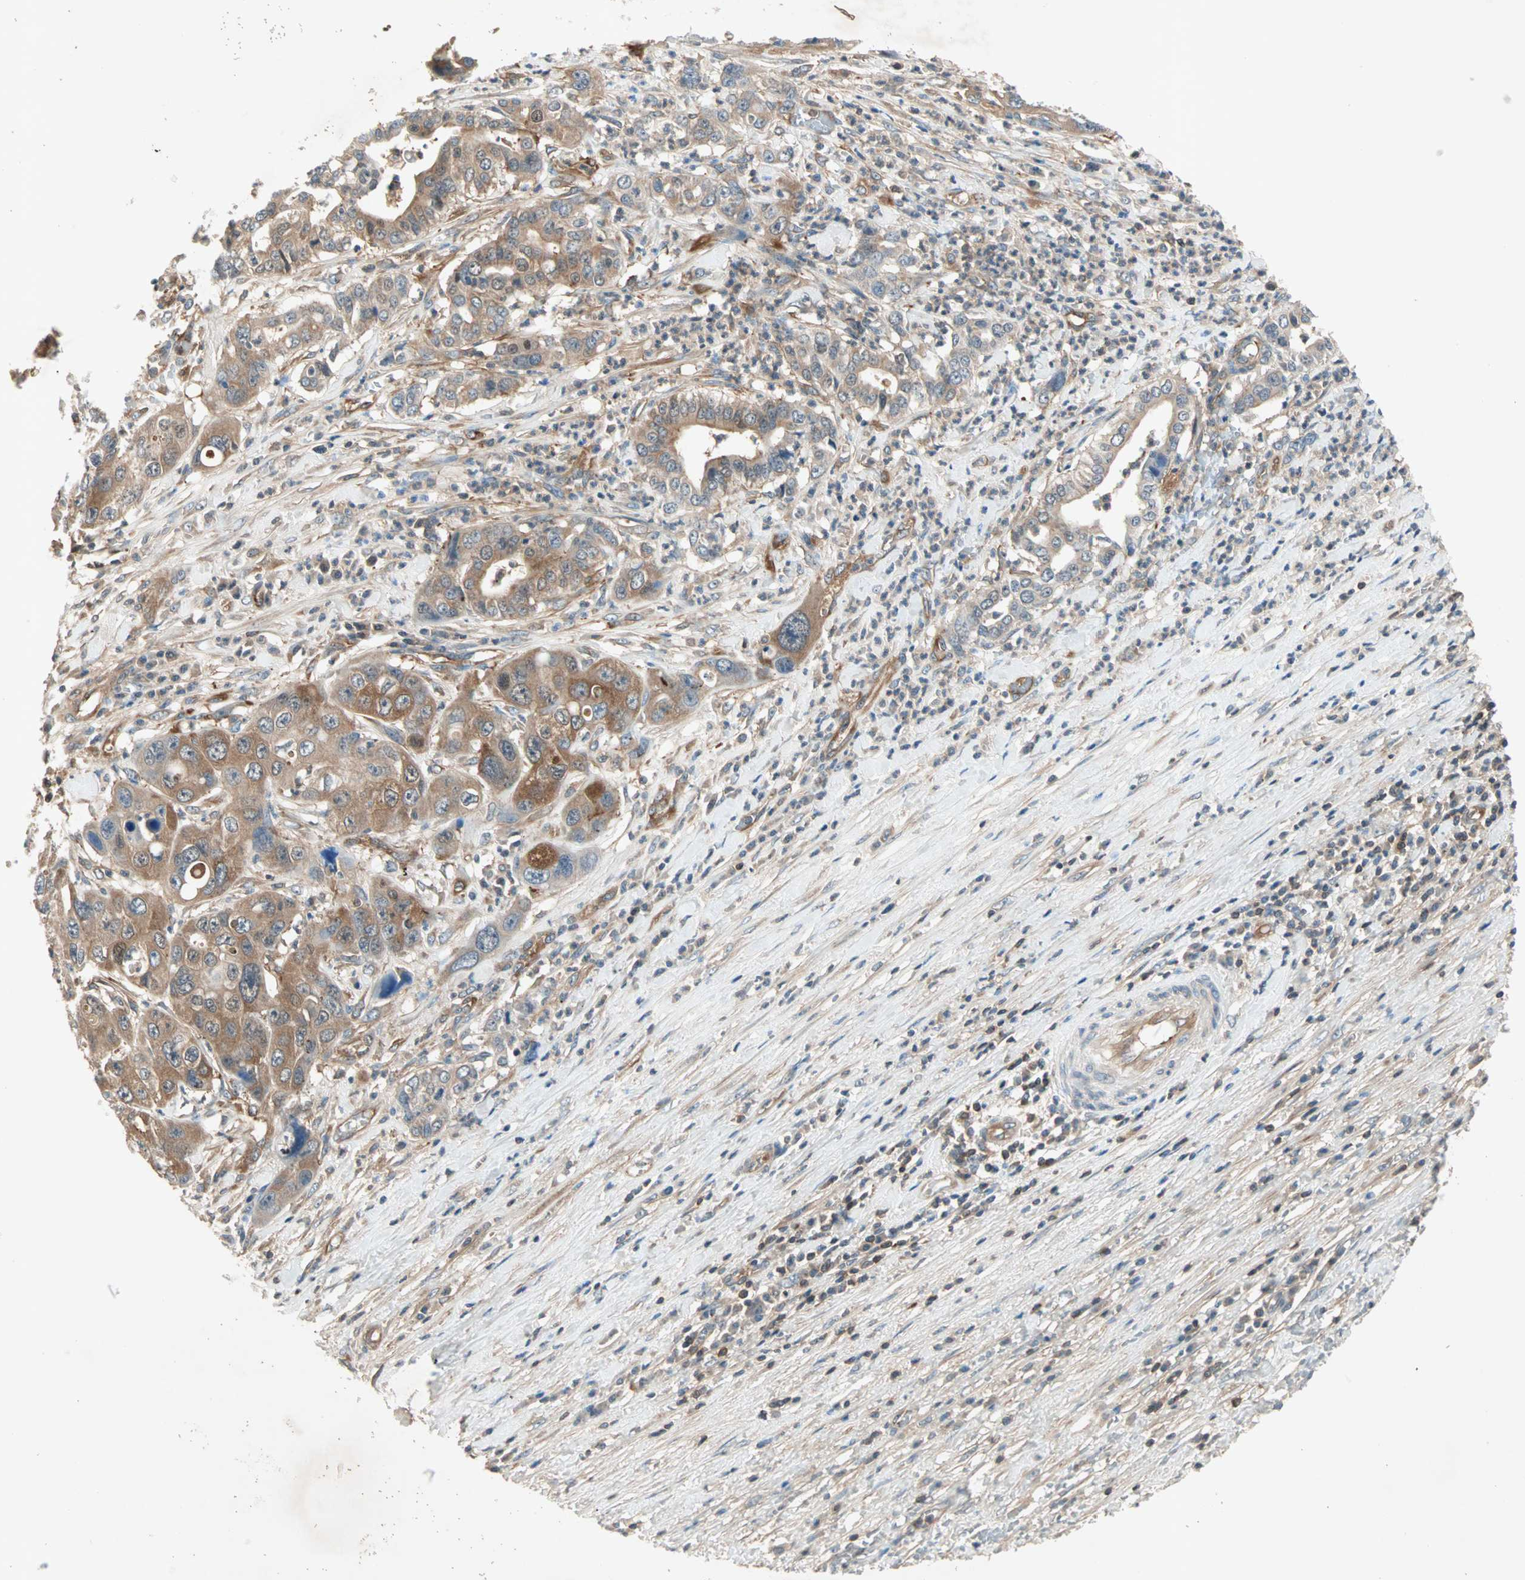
{"staining": {"intensity": "moderate", "quantity": ">75%", "location": "cytoplasmic/membranous"}, "tissue": "liver cancer", "cell_type": "Tumor cells", "image_type": "cancer", "snomed": [{"axis": "morphology", "description": "Cholangiocarcinoma"}, {"axis": "topography", "description": "Liver"}], "caption": "Protein staining reveals moderate cytoplasmic/membranous expression in approximately >75% of tumor cells in liver cancer.", "gene": "TEC", "patient": {"sex": "female", "age": 61}}